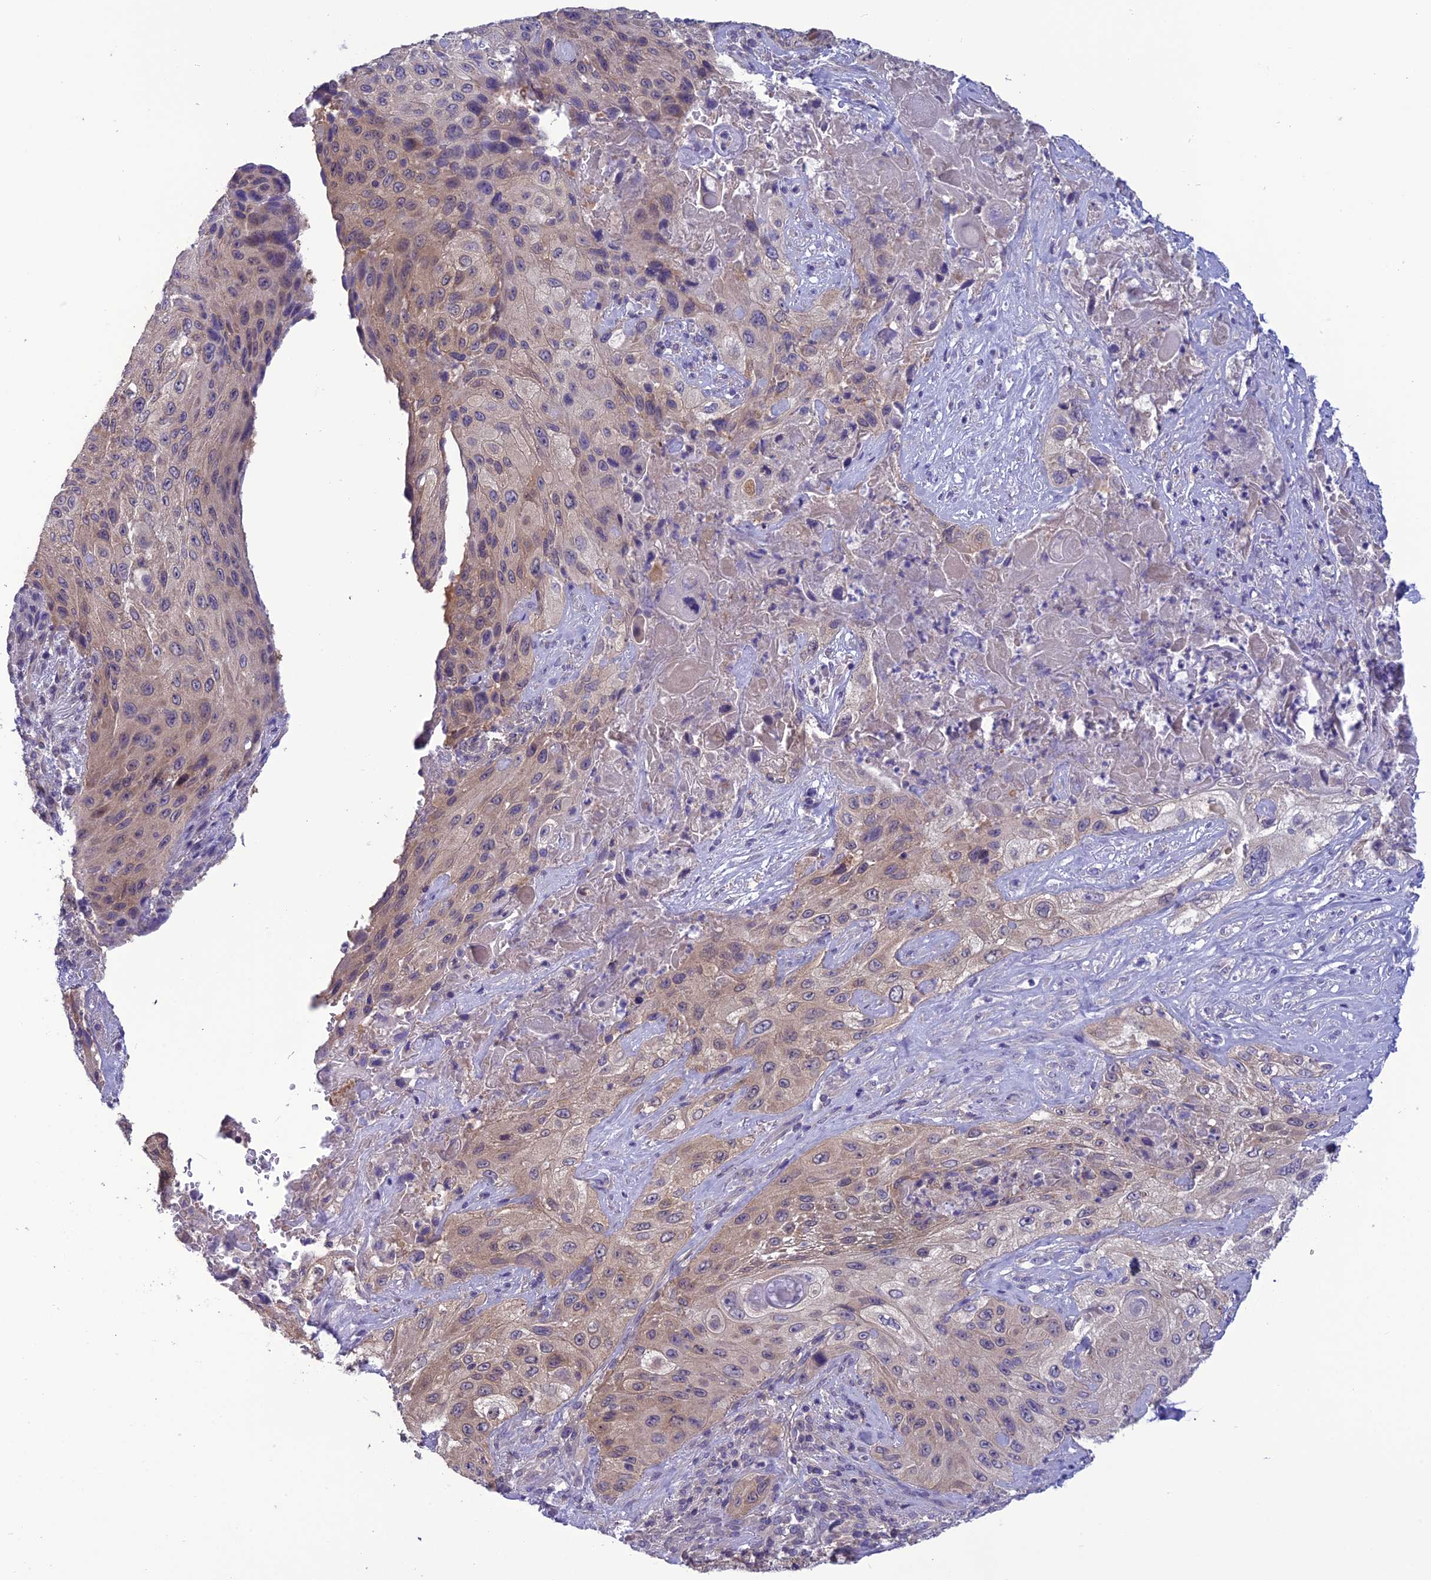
{"staining": {"intensity": "weak", "quantity": "25%-75%", "location": "cytoplasmic/membranous"}, "tissue": "cervical cancer", "cell_type": "Tumor cells", "image_type": "cancer", "snomed": [{"axis": "morphology", "description": "Squamous cell carcinoma, NOS"}, {"axis": "topography", "description": "Cervix"}], "caption": "A brown stain highlights weak cytoplasmic/membranous staining of a protein in human cervical cancer (squamous cell carcinoma) tumor cells.", "gene": "PSMF1", "patient": {"sex": "female", "age": 42}}